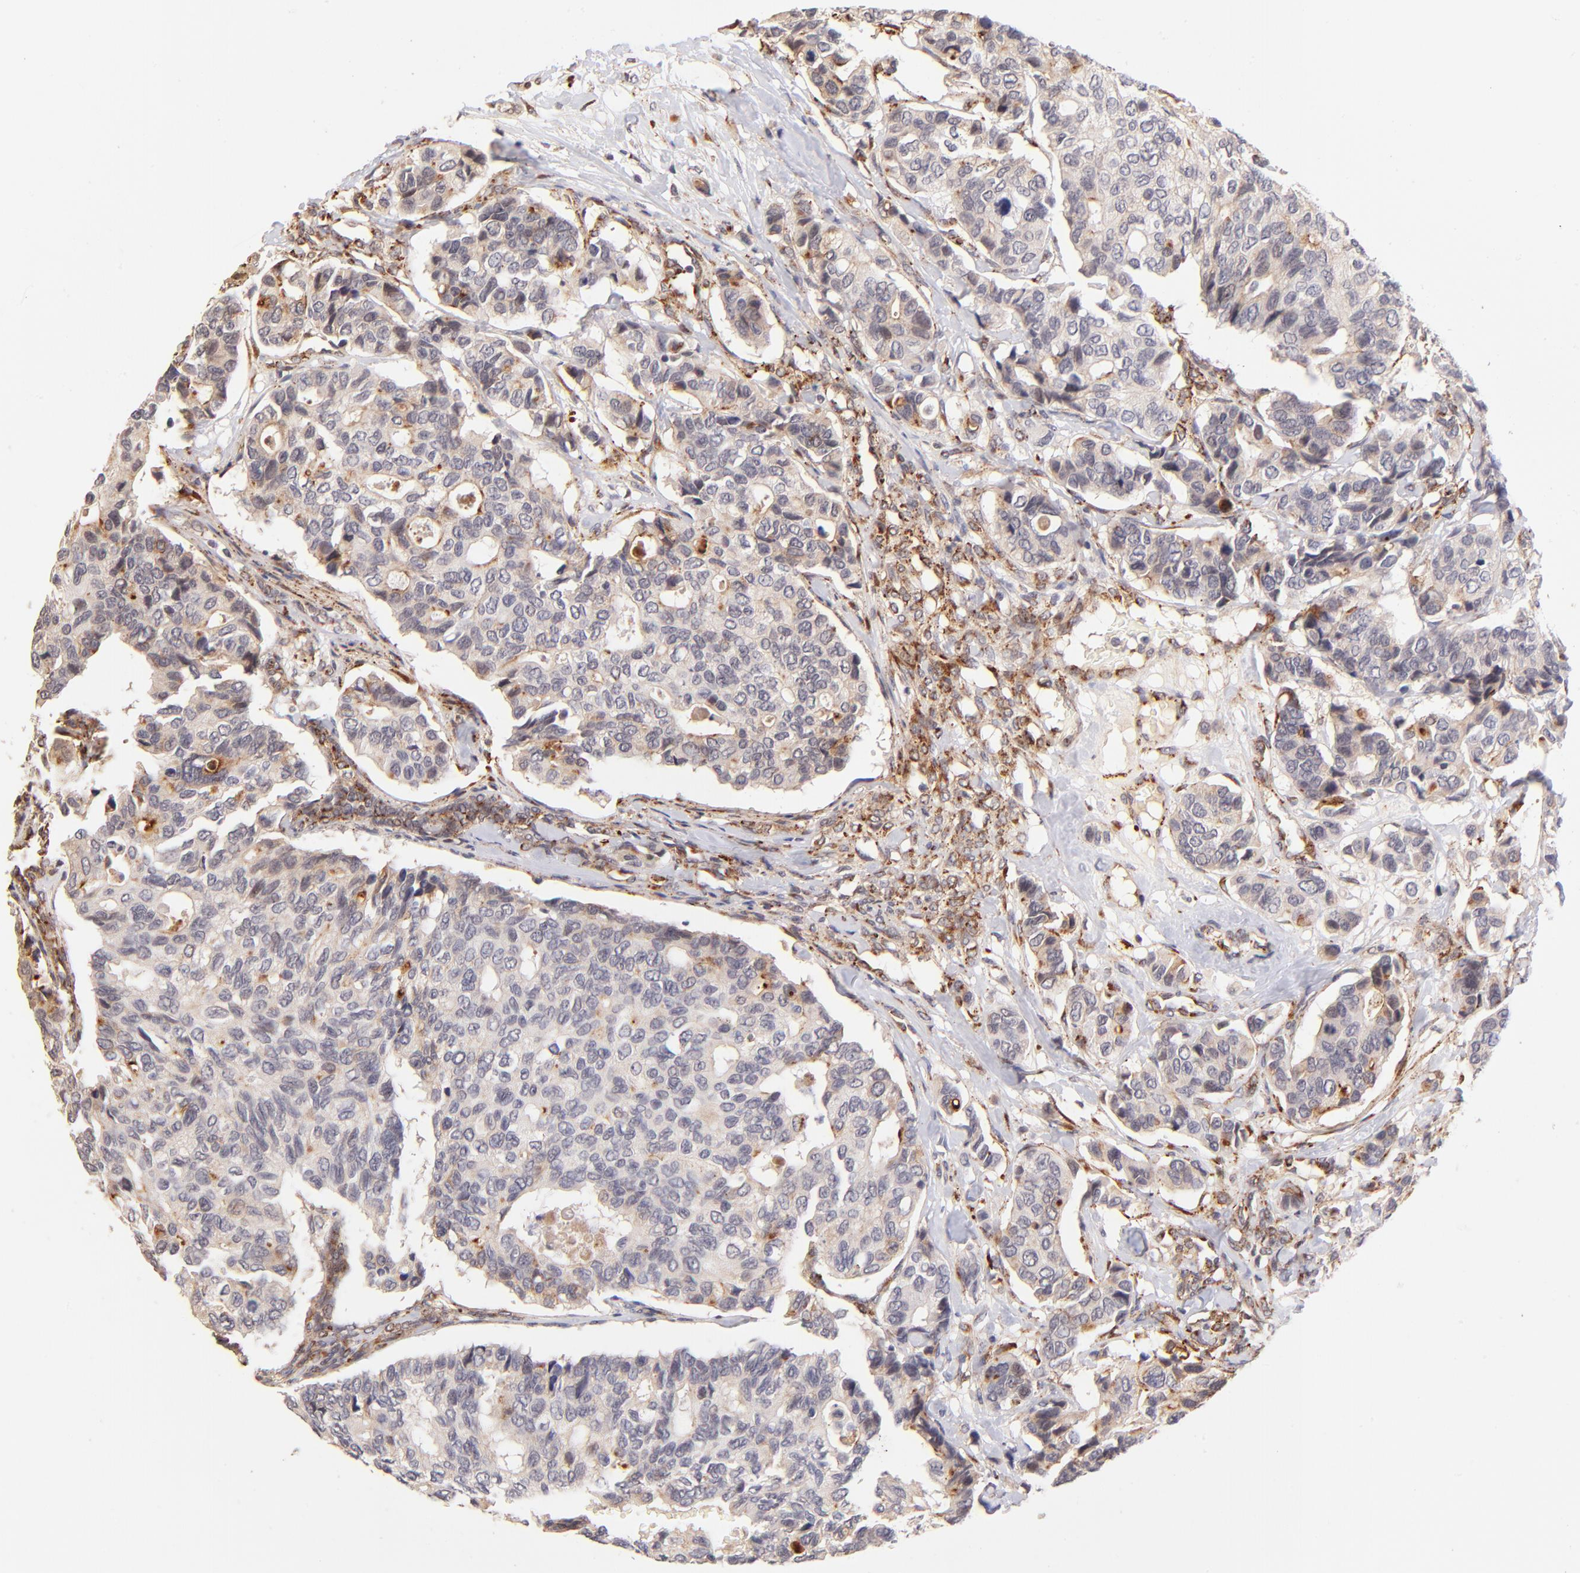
{"staining": {"intensity": "weak", "quantity": "25%-75%", "location": "cytoplasmic/membranous"}, "tissue": "breast cancer", "cell_type": "Tumor cells", "image_type": "cancer", "snomed": [{"axis": "morphology", "description": "Duct carcinoma"}, {"axis": "topography", "description": "Breast"}], "caption": "Protein expression analysis of breast cancer (invasive ductal carcinoma) demonstrates weak cytoplasmic/membranous expression in approximately 25%-75% of tumor cells. The staining is performed using DAB brown chromogen to label protein expression. The nuclei are counter-stained blue using hematoxylin.", "gene": "SPARC", "patient": {"sex": "female", "age": 69}}